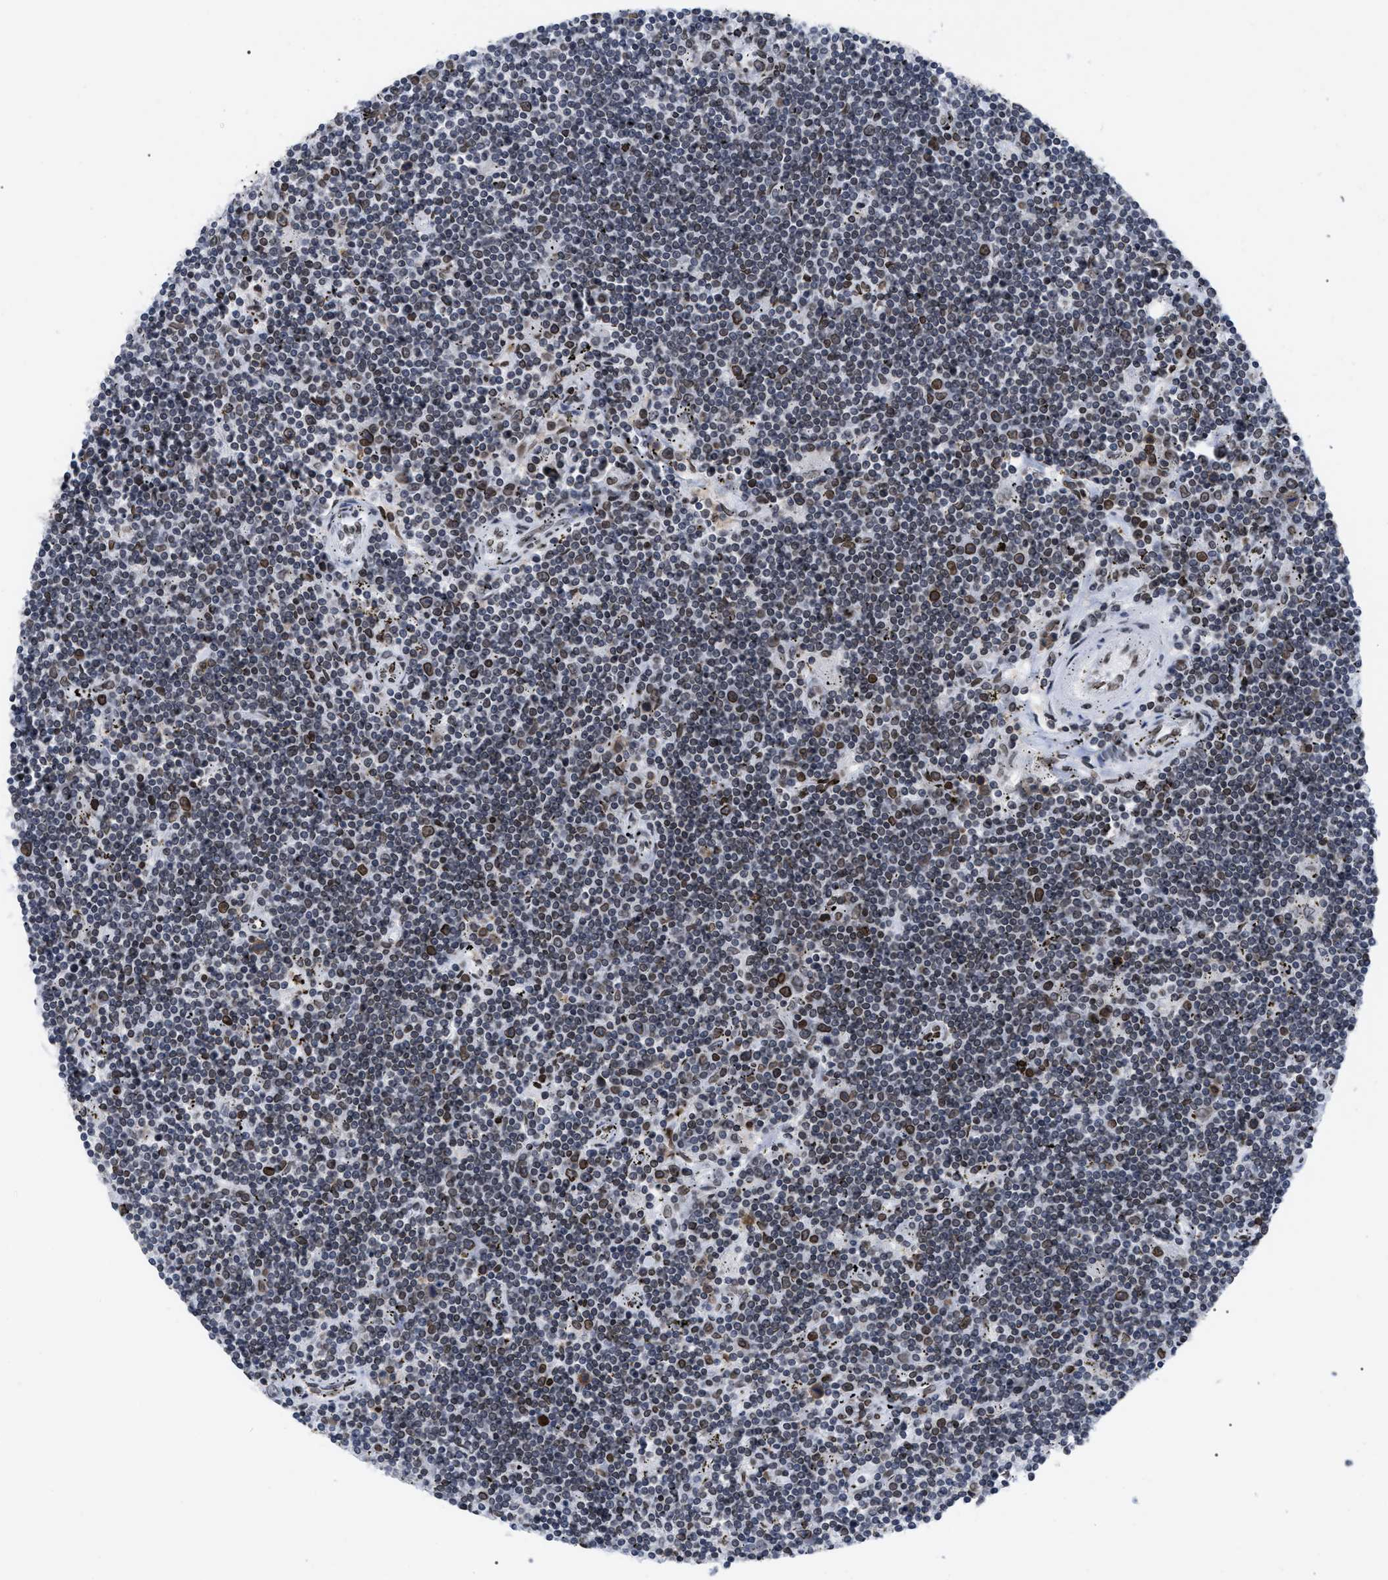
{"staining": {"intensity": "moderate", "quantity": "<25%", "location": "cytoplasmic/membranous,nuclear"}, "tissue": "lymphoma", "cell_type": "Tumor cells", "image_type": "cancer", "snomed": [{"axis": "morphology", "description": "Malignant lymphoma, non-Hodgkin's type, Low grade"}, {"axis": "topography", "description": "Spleen"}], "caption": "Protein staining demonstrates moderate cytoplasmic/membranous and nuclear positivity in about <25% of tumor cells in malignant lymphoma, non-Hodgkin's type (low-grade).", "gene": "TPR", "patient": {"sex": "male", "age": 76}}